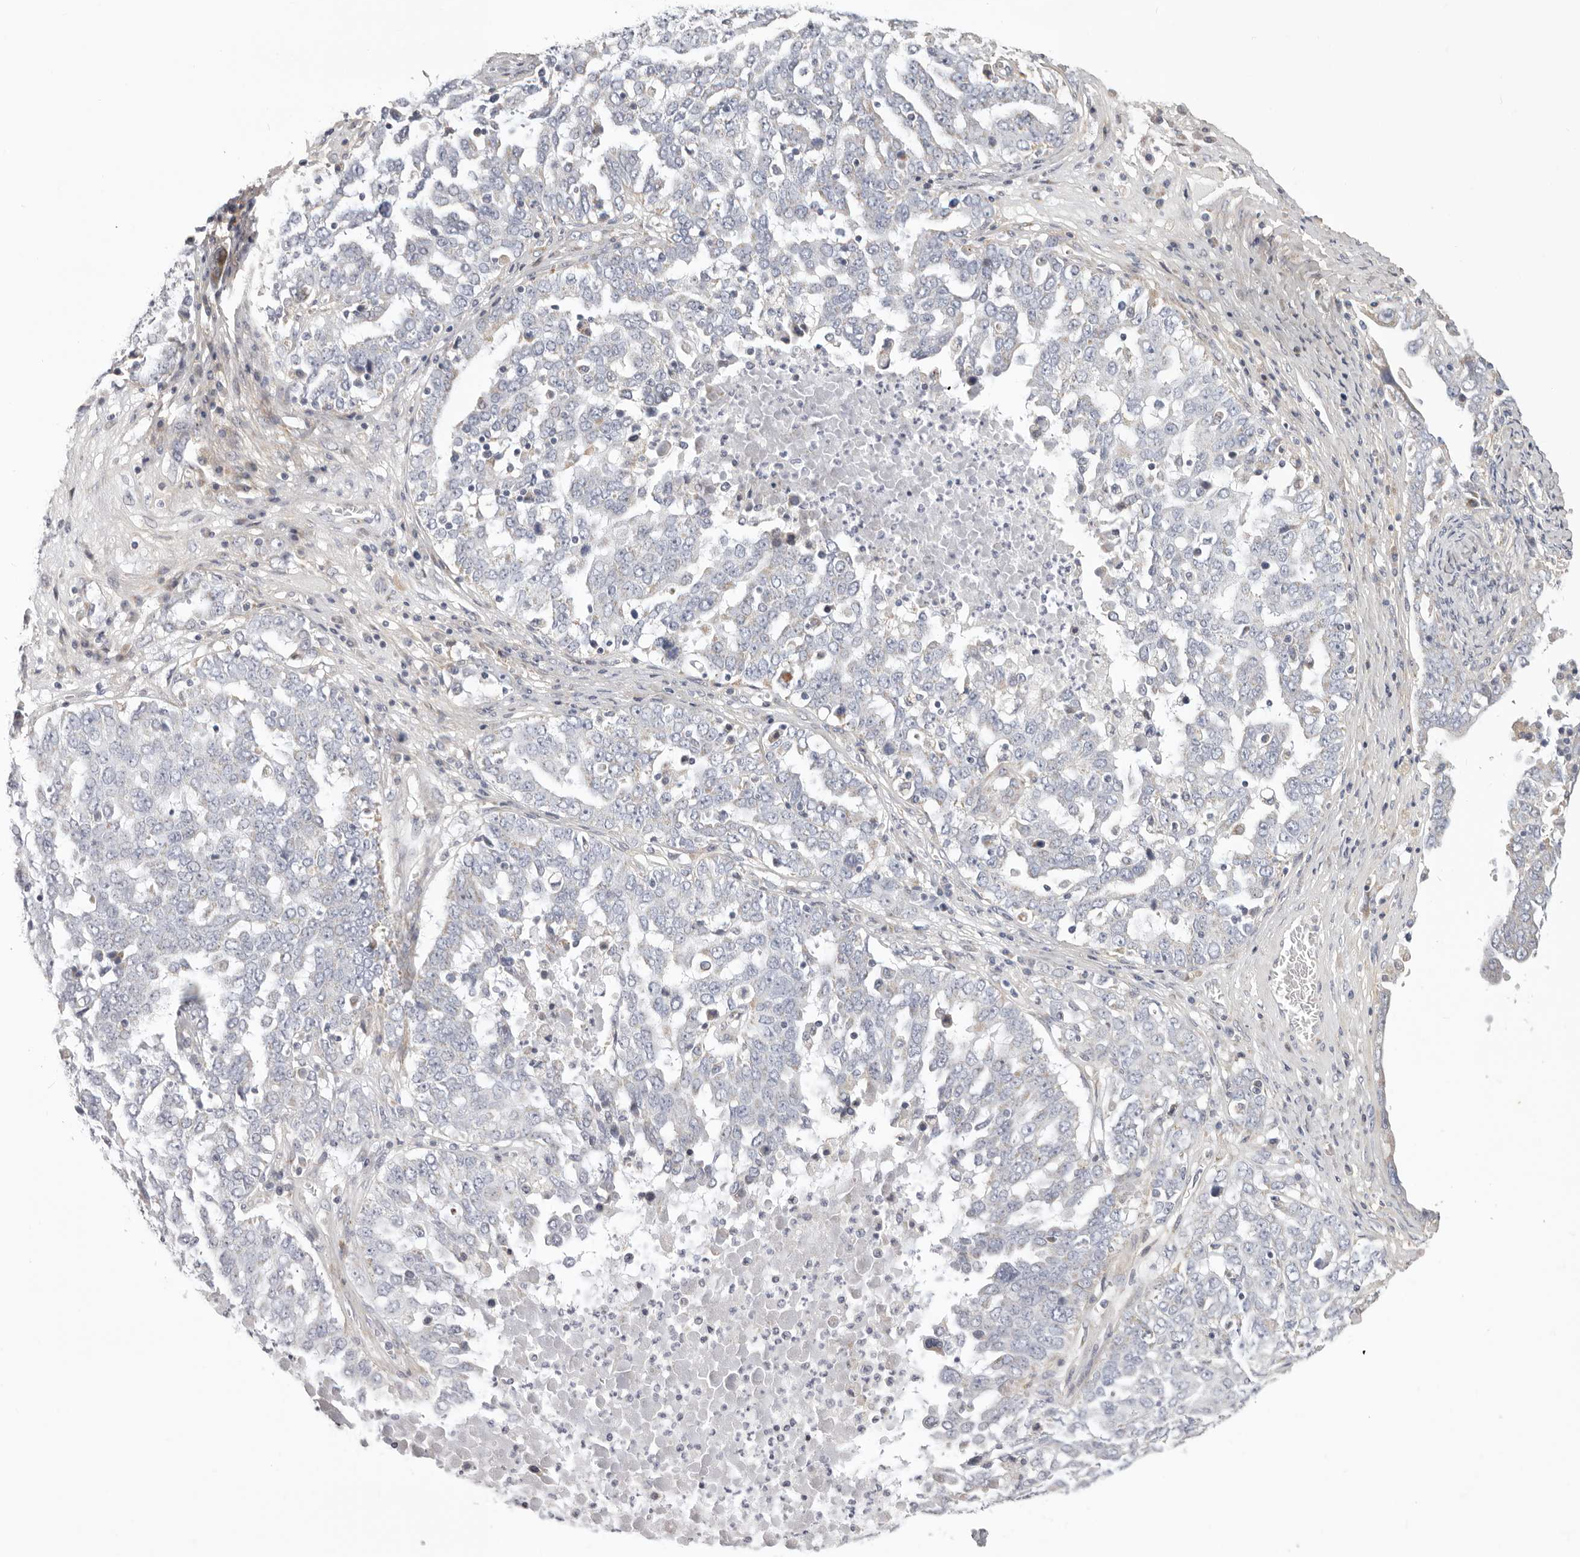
{"staining": {"intensity": "negative", "quantity": "none", "location": "none"}, "tissue": "ovarian cancer", "cell_type": "Tumor cells", "image_type": "cancer", "snomed": [{"axis": "morphology", "description": "Carcinoma, endometroid"}, {"axis": "topography", "description": "Ovary"}], "caption": "The histopathology image shows no staining of tumor cells in ovarian endometroid carcinoma. Nuclei are stained in blue.", "gene": "MRPS10", "patient": {"sex": "female", "age": 62}}